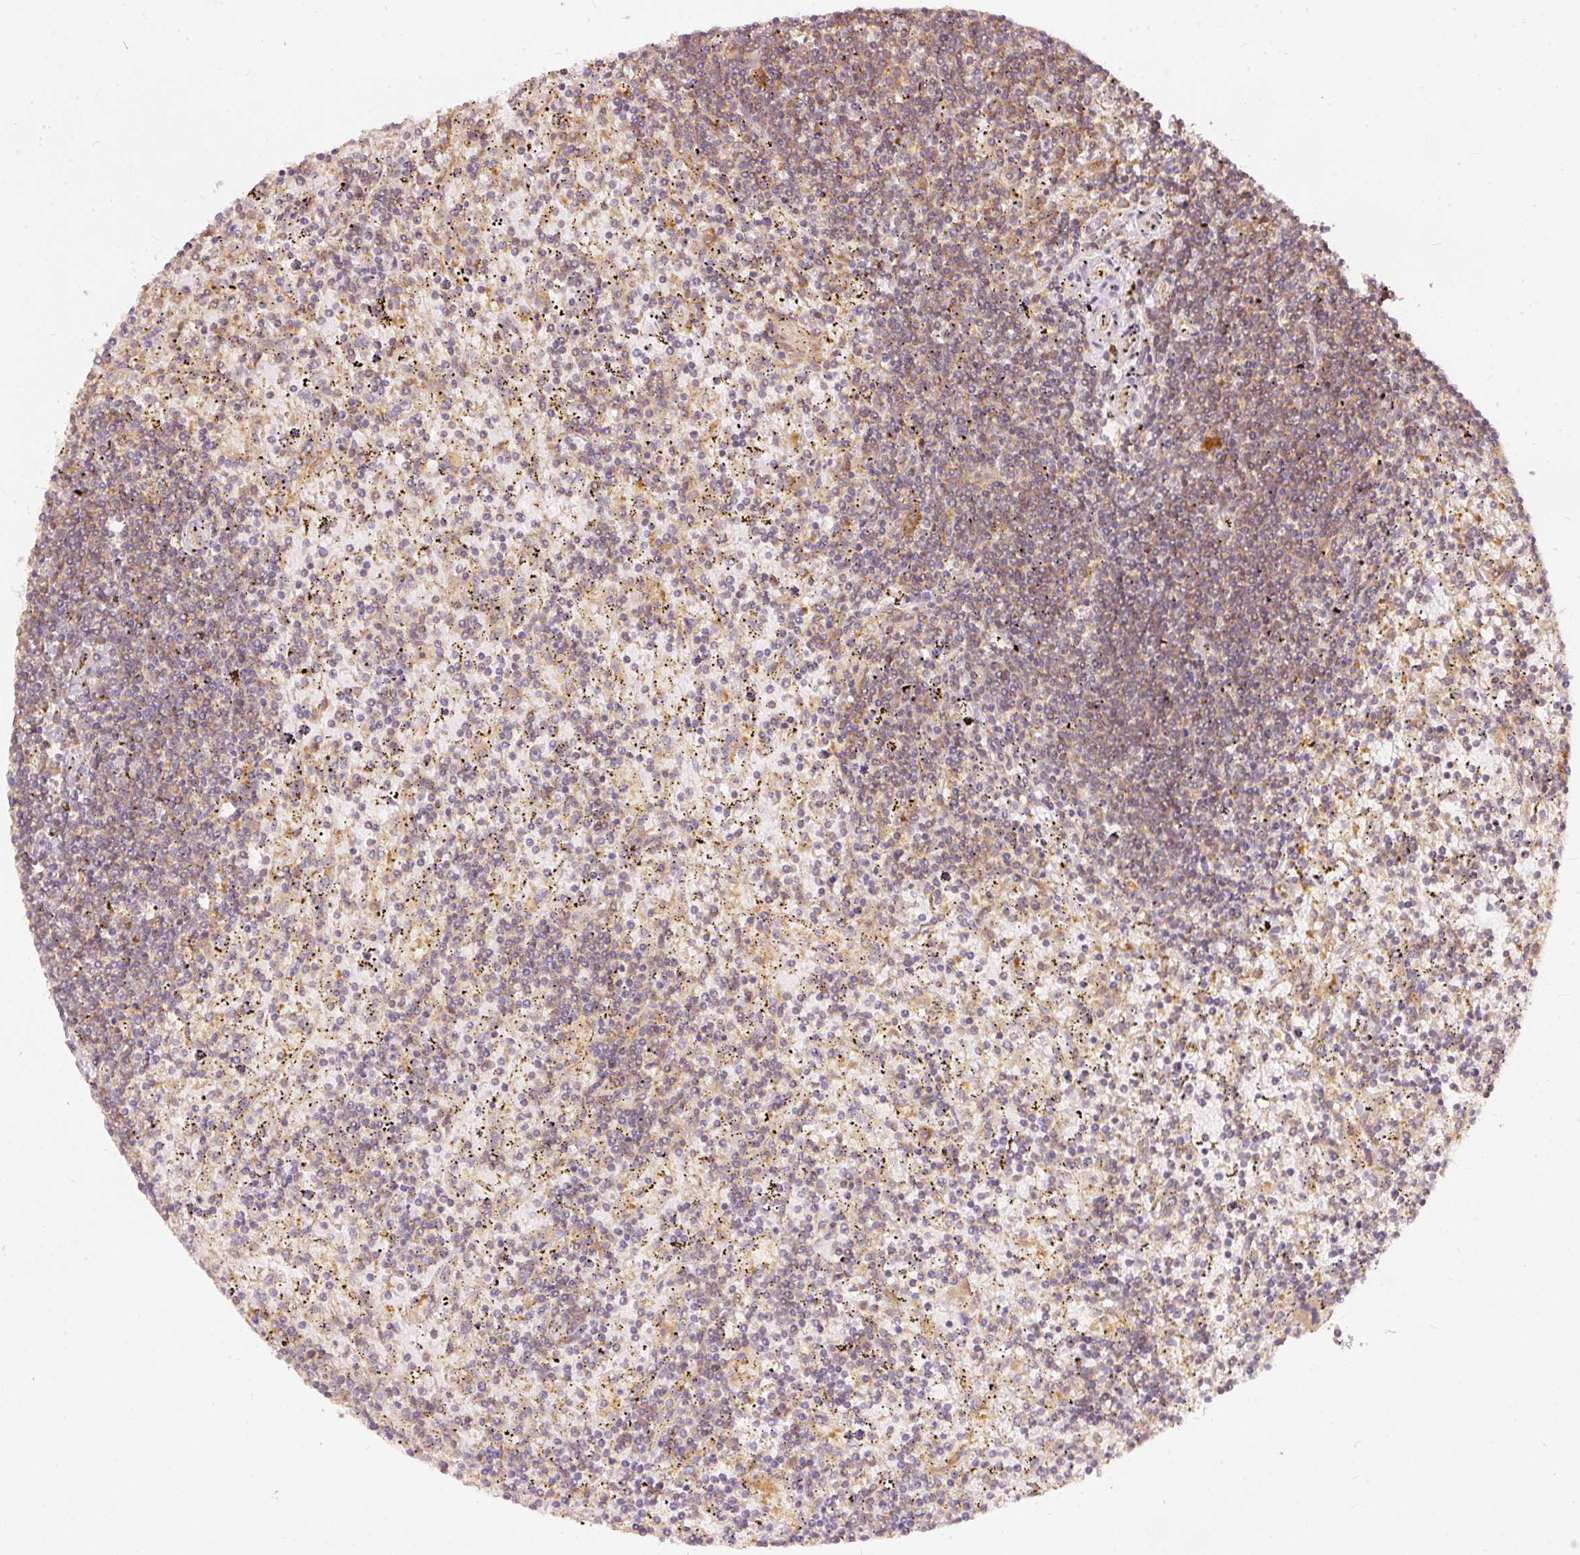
{"staining": {"intensity": "negative", "quantity": "none", "location": "none"}, "tissue": "lymphoma", "cell_type": "Tumor cells", "image_type": "cancer", "snomed": [{"axis": "morphology", "description": "Malignant lymphoma, non-Hodgkin's type, Low grade"}, {"axis": "topography", "description": "Spleen"}], "caption": "Photomicrograph shows no significant protein positivity in tumor cells of malignant lymphoma, non-Hodgkin's type (low-grade).", "gene": "EIF3B", "patient": {"sex": "male", "age": 76}}